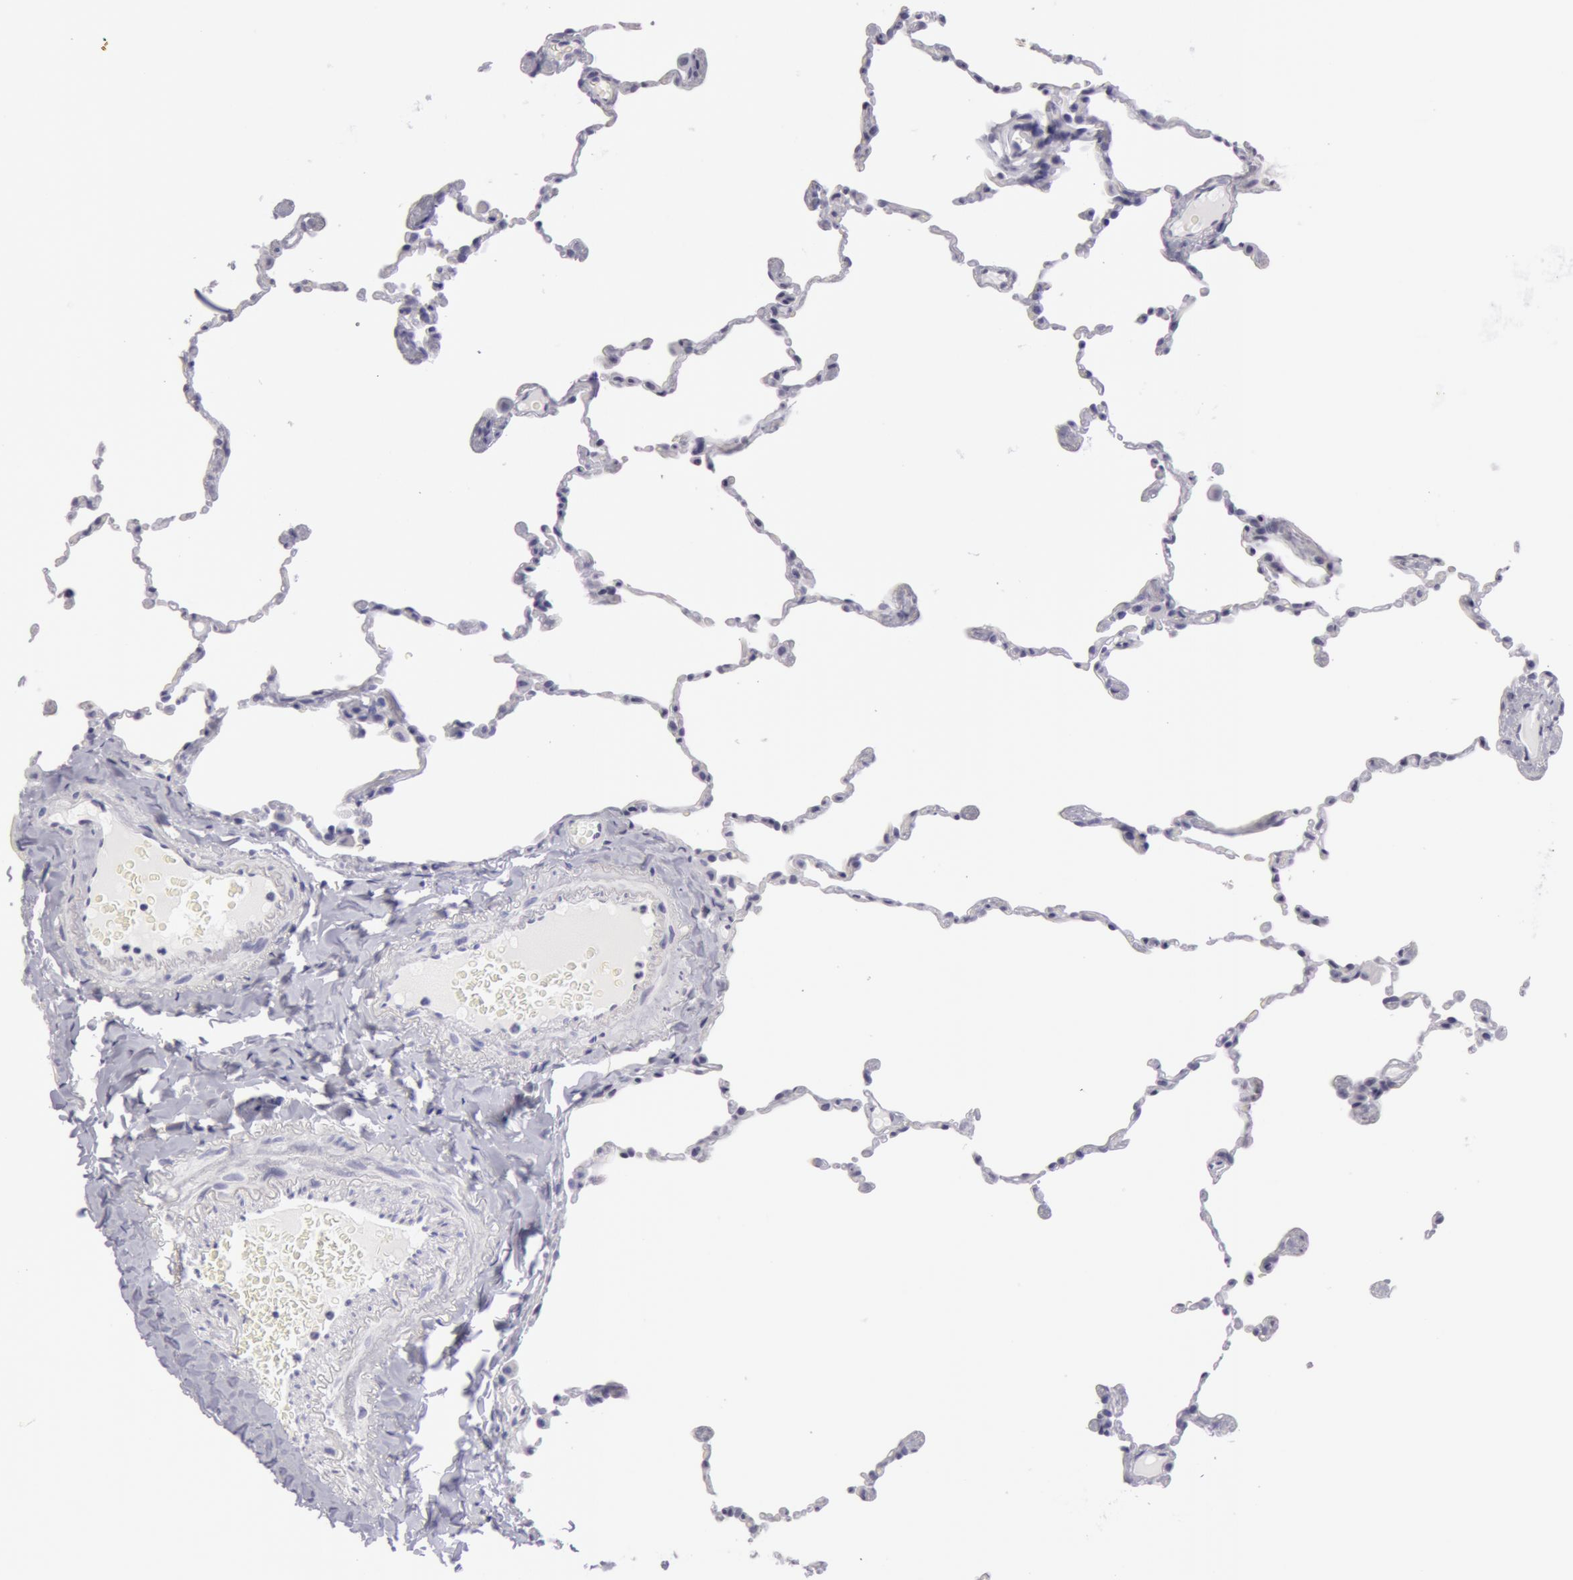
{"staining": {"intensity": "negative", "quantity": "none", "location": "none"}, "tissue": "lung", "cell_type": "Alveolar cells", "image_type": "normal", "snomed": [{"axis": "morphology", "description": "Normal tissue, NOS"}, {"axis": "topography", "description": "Lung"}], "caption": "Alveolar cells show no significant protein staining in unremarkable lung.", "gene": "AMACR", "patient": {"sex": "female", "age": 61}}